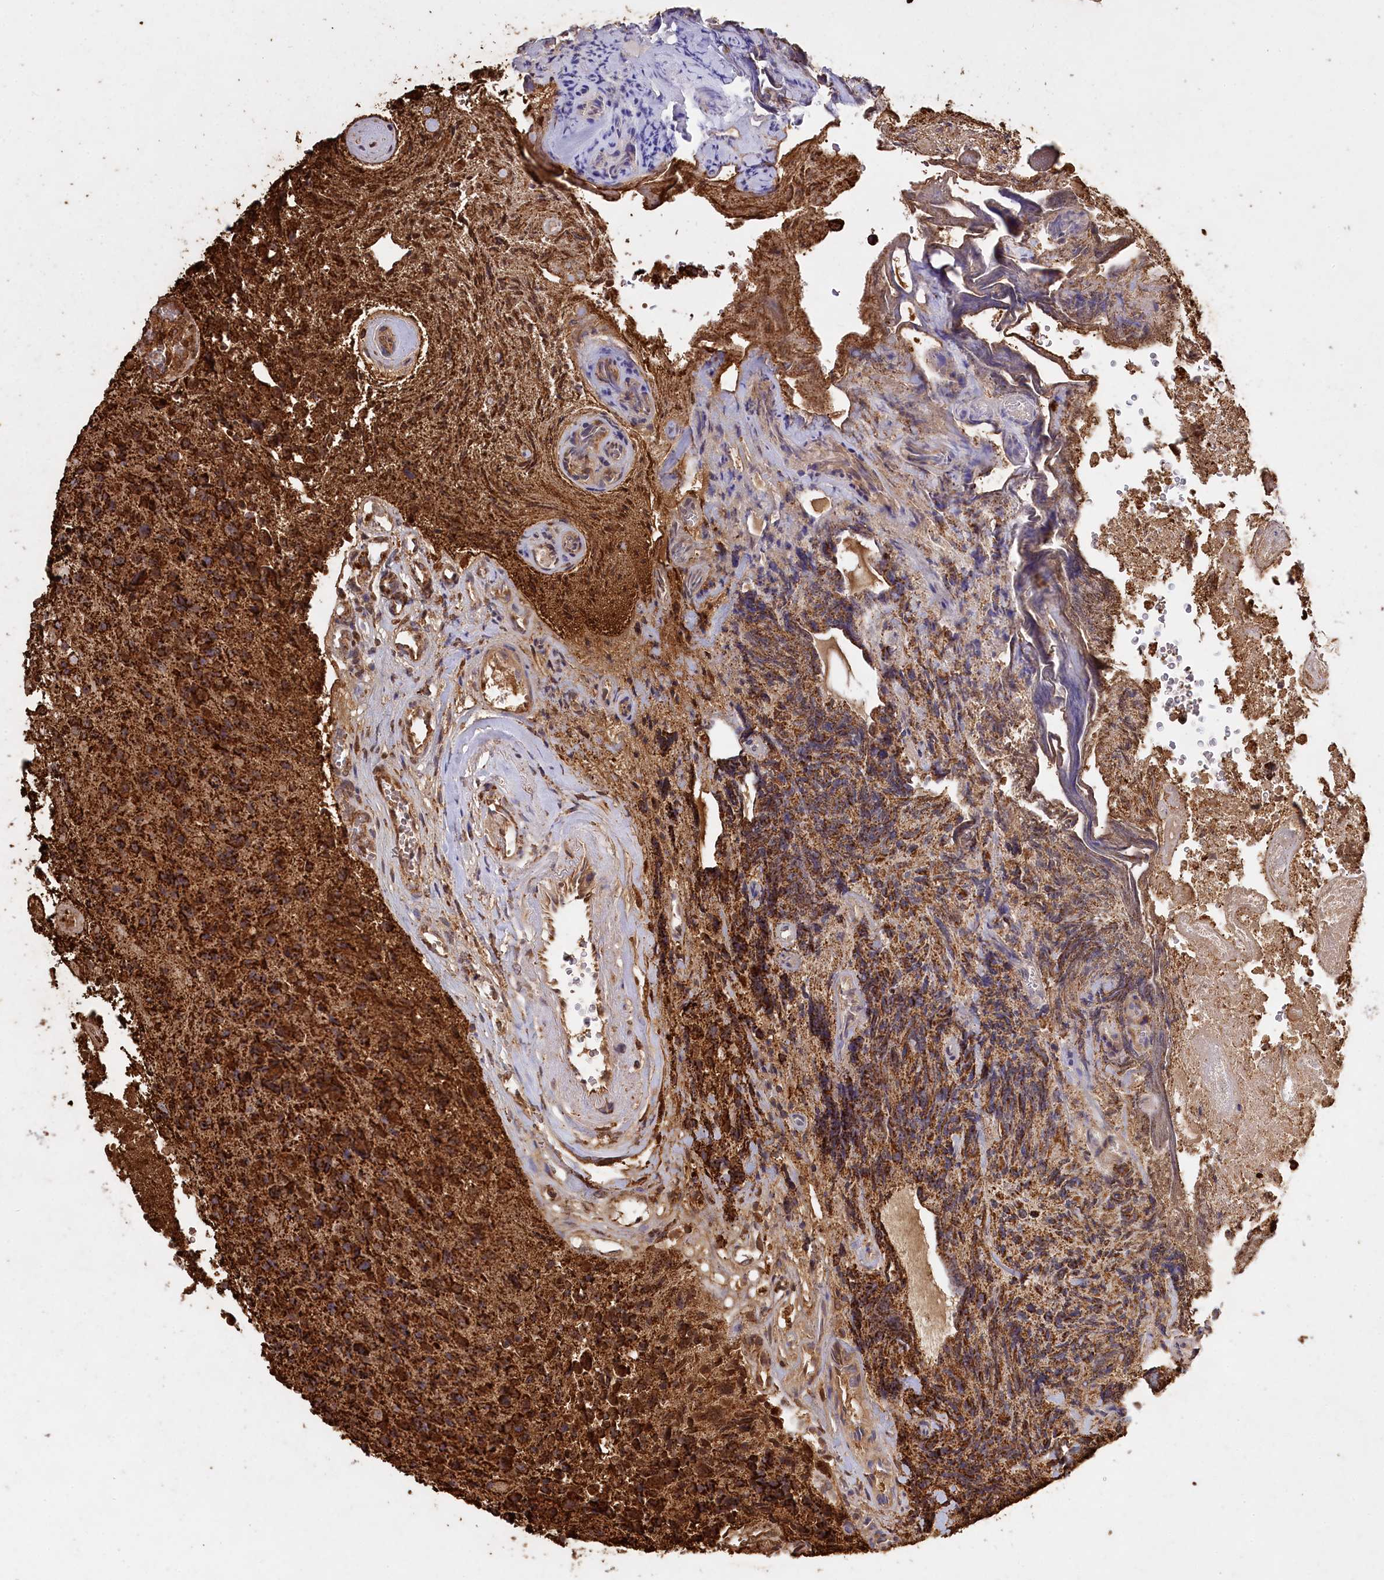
{"staining": {"intensity": "strong", "quantity": ">75%", "location": "cytoplasmic/membranous"}, "tissue": "glioma", "cell_type": "Tumor cells", "image_type": "cancer", "snomed": [{"axis": "morphology", "description": "Glioma, malignant, High grade"}, {"axis": "topography", "description": "Brain"}], "caption": "Human glioma stained with a protein marker displays strong staining in tumor cells.", "gene": "CARD19", "patient": {"sex": "male", "age": 69}}